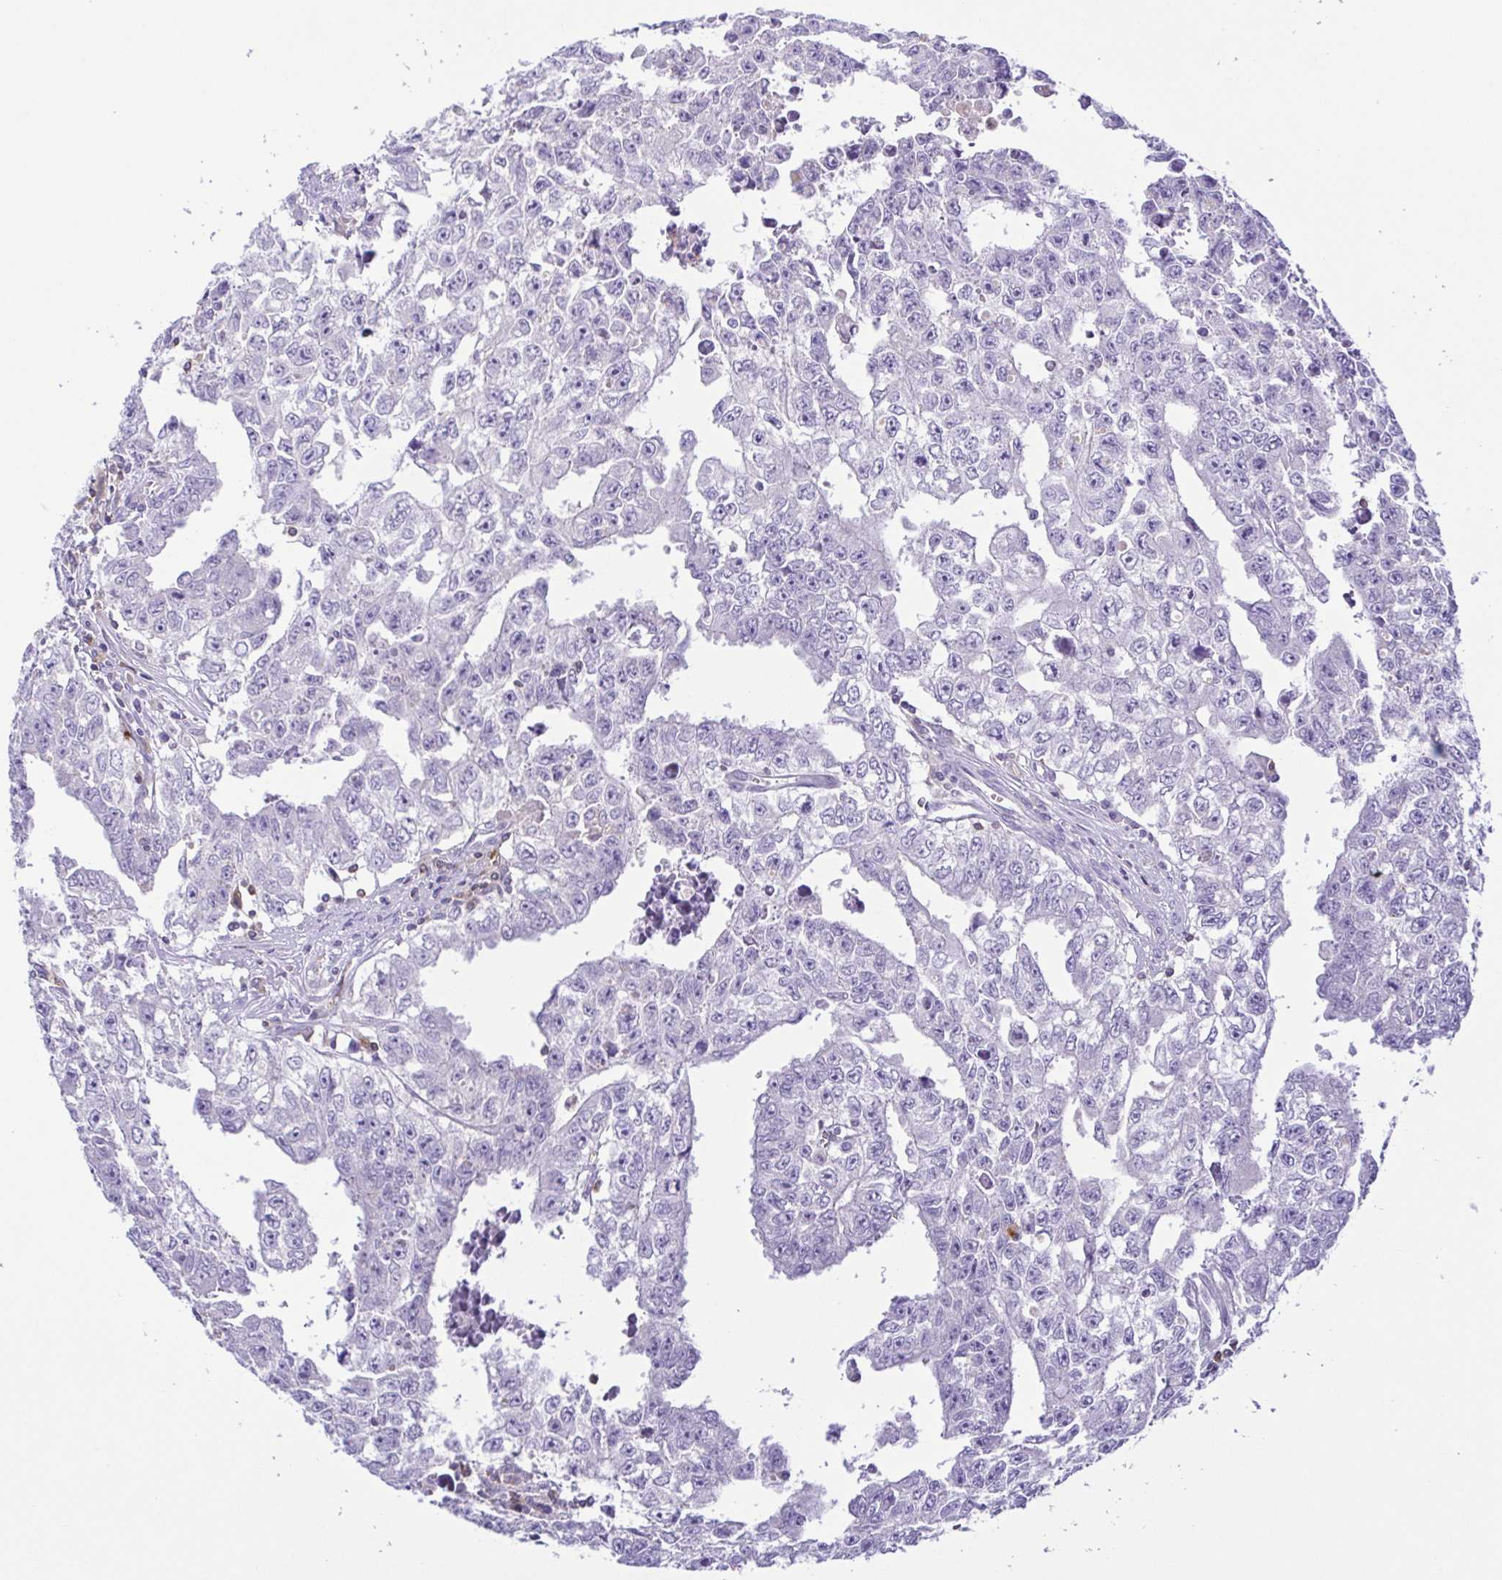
{"staining": {"intensity": "negative", "quantity": "none", "location": "none"}, "tissue": "testis cancer", "cell_type": "Tumor cells", "image_type": "cancer", "snomed": [{"axis": "morphology", "description": "Carcinoma, Embryonal, NOS"}, {"axis": "morphology", "description": "Teratoma, malignant, NOS"}, {"axis": "topography", "description": "Testis"}], "caption": "The immunohistochemistry (IHC) histopathology image has no significant positivity in tumor cells of testis embryonal carcinoma tissue.", "gene": "PGLYRP1", "patient": {"sex": "male", "age": 24}}